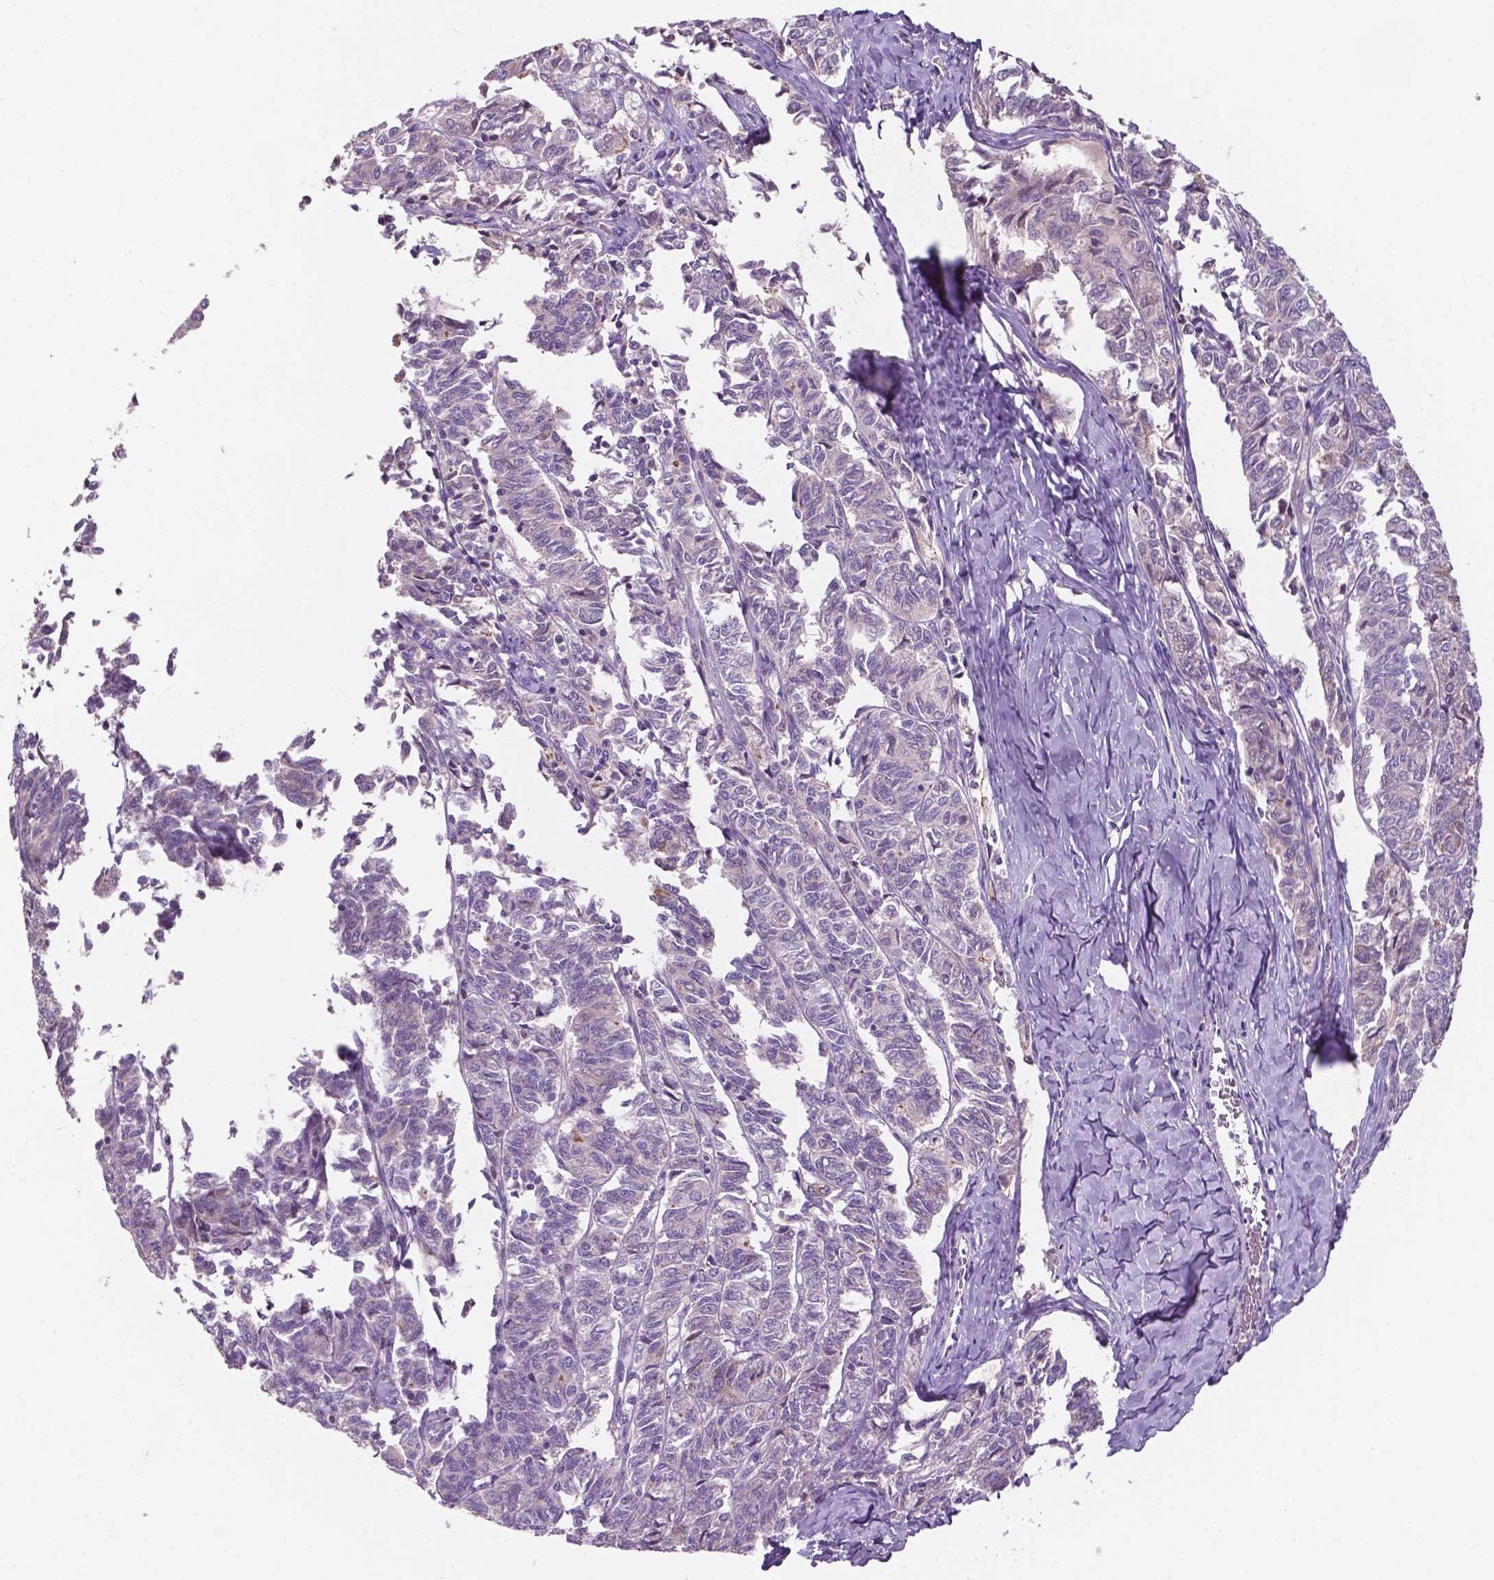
{"staining": {"intensity": "negative", "quantity": "none", "location": "none"}, "tissue": "ovarian cancer", "cell_type": "Tumor cells", "image_type": "cancer", "snomed": [{"axis": "morphology", "description": "Carcinoma, endometroid"}, {"axis": "topography", "description": "Ovary"}], "caption": "Immunohistochemistry (IHC) of human ovarian cancer exhibits no expression in tumor cells.", "gene": "MKRN2OS", "patient": {"sex": "female", "age": 80}}